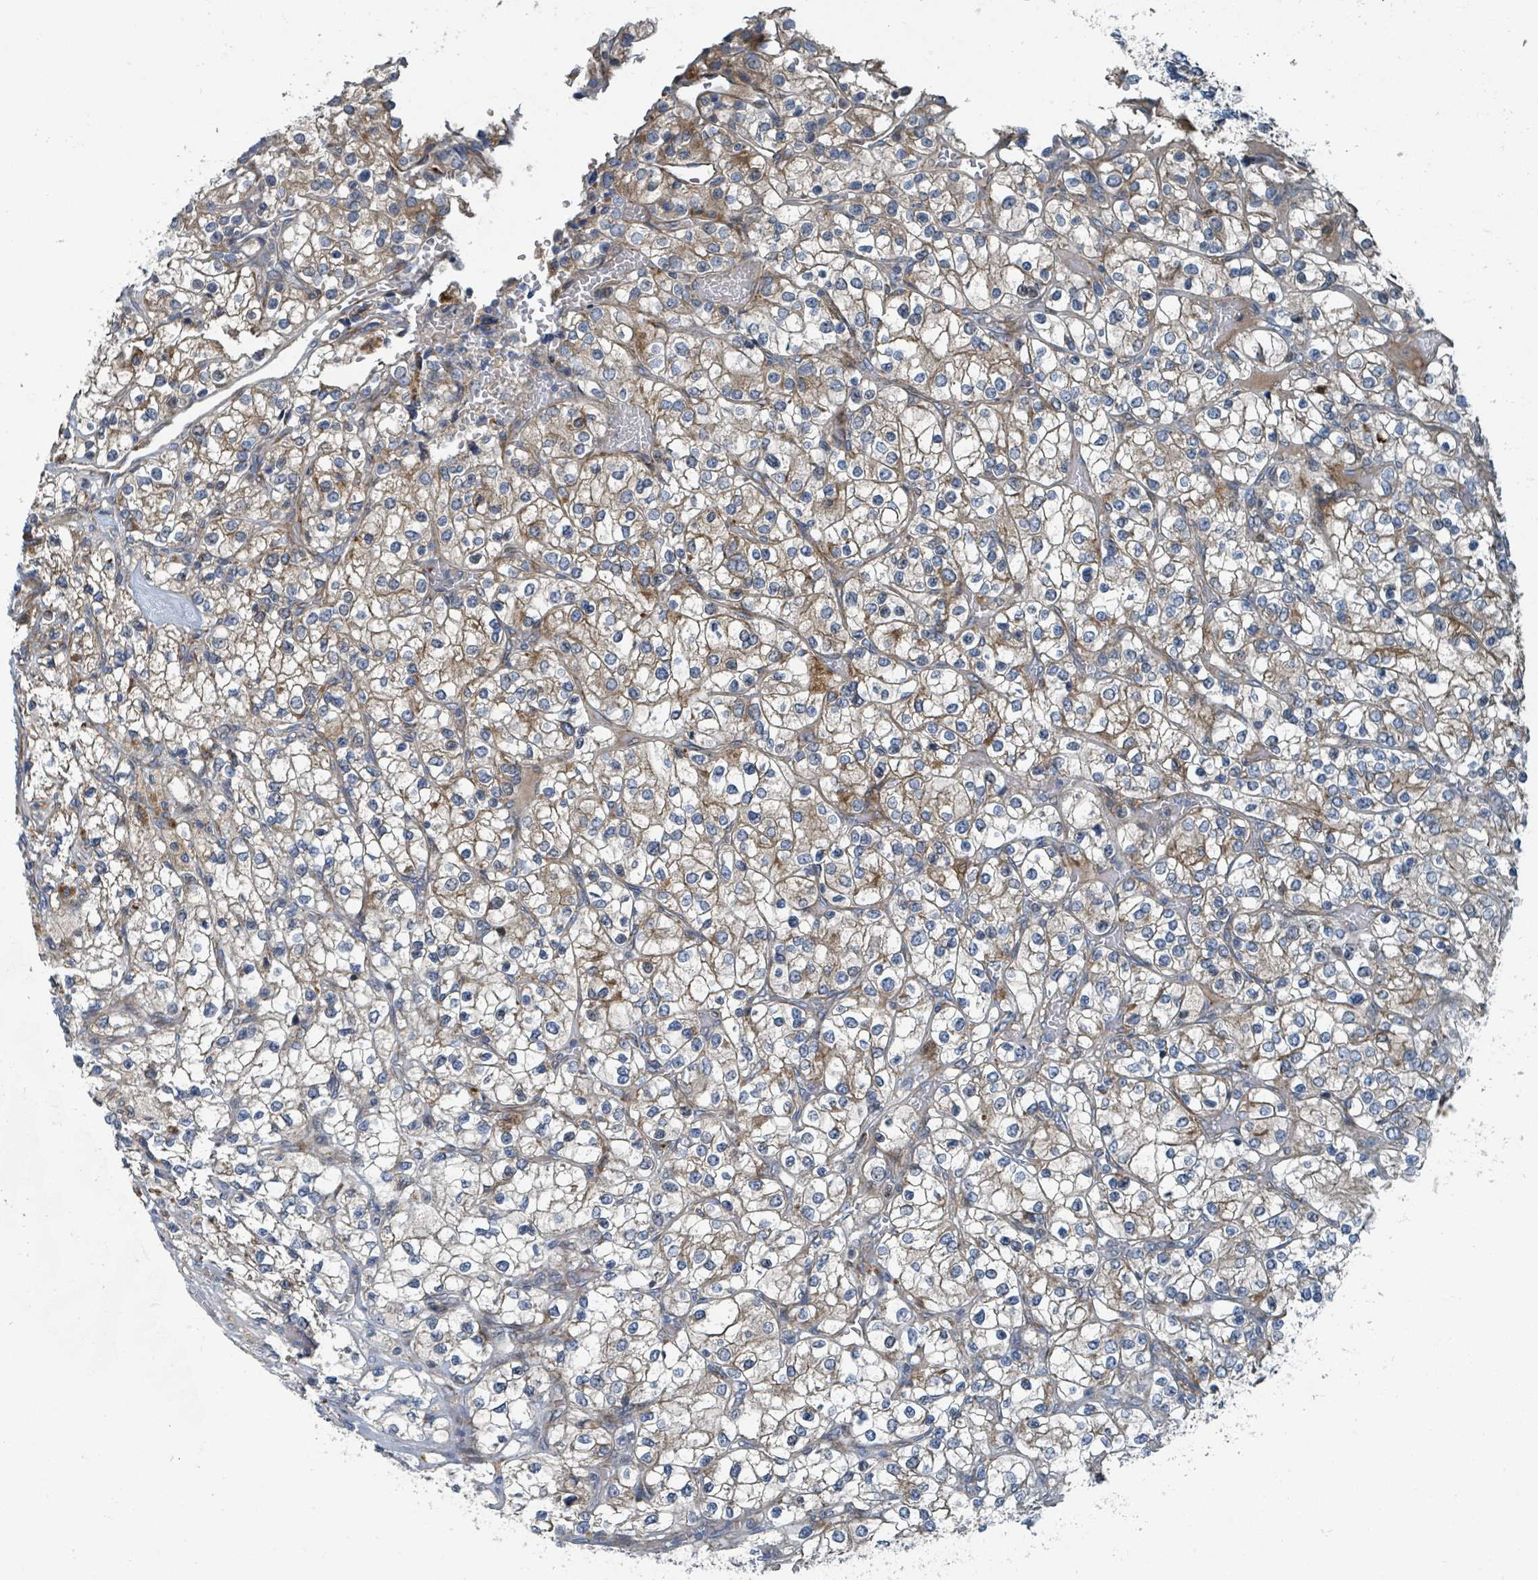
{"staining": {"intensity": "moderate", "quantity": "<25%", "location": "cytoplasmic/membranous"}, "tissue": "renal cancer", "cell_type": "Tumor cells", "image_type": "cancer", "snomed": [{"axis": "morphology", "description": "Adenocarcinoma, NOS"}, {"axis": "topography", "description": "Kidney"}], "caption": "Immunohistochemistry of renal cancer (adenocarcinoma) demonstrates low levels of moderate cytoplasmic/membranous expression in about <25% of tumor cells.", "gene": "DIPK2A", "patient": {"sex": "male", "age": 80}}